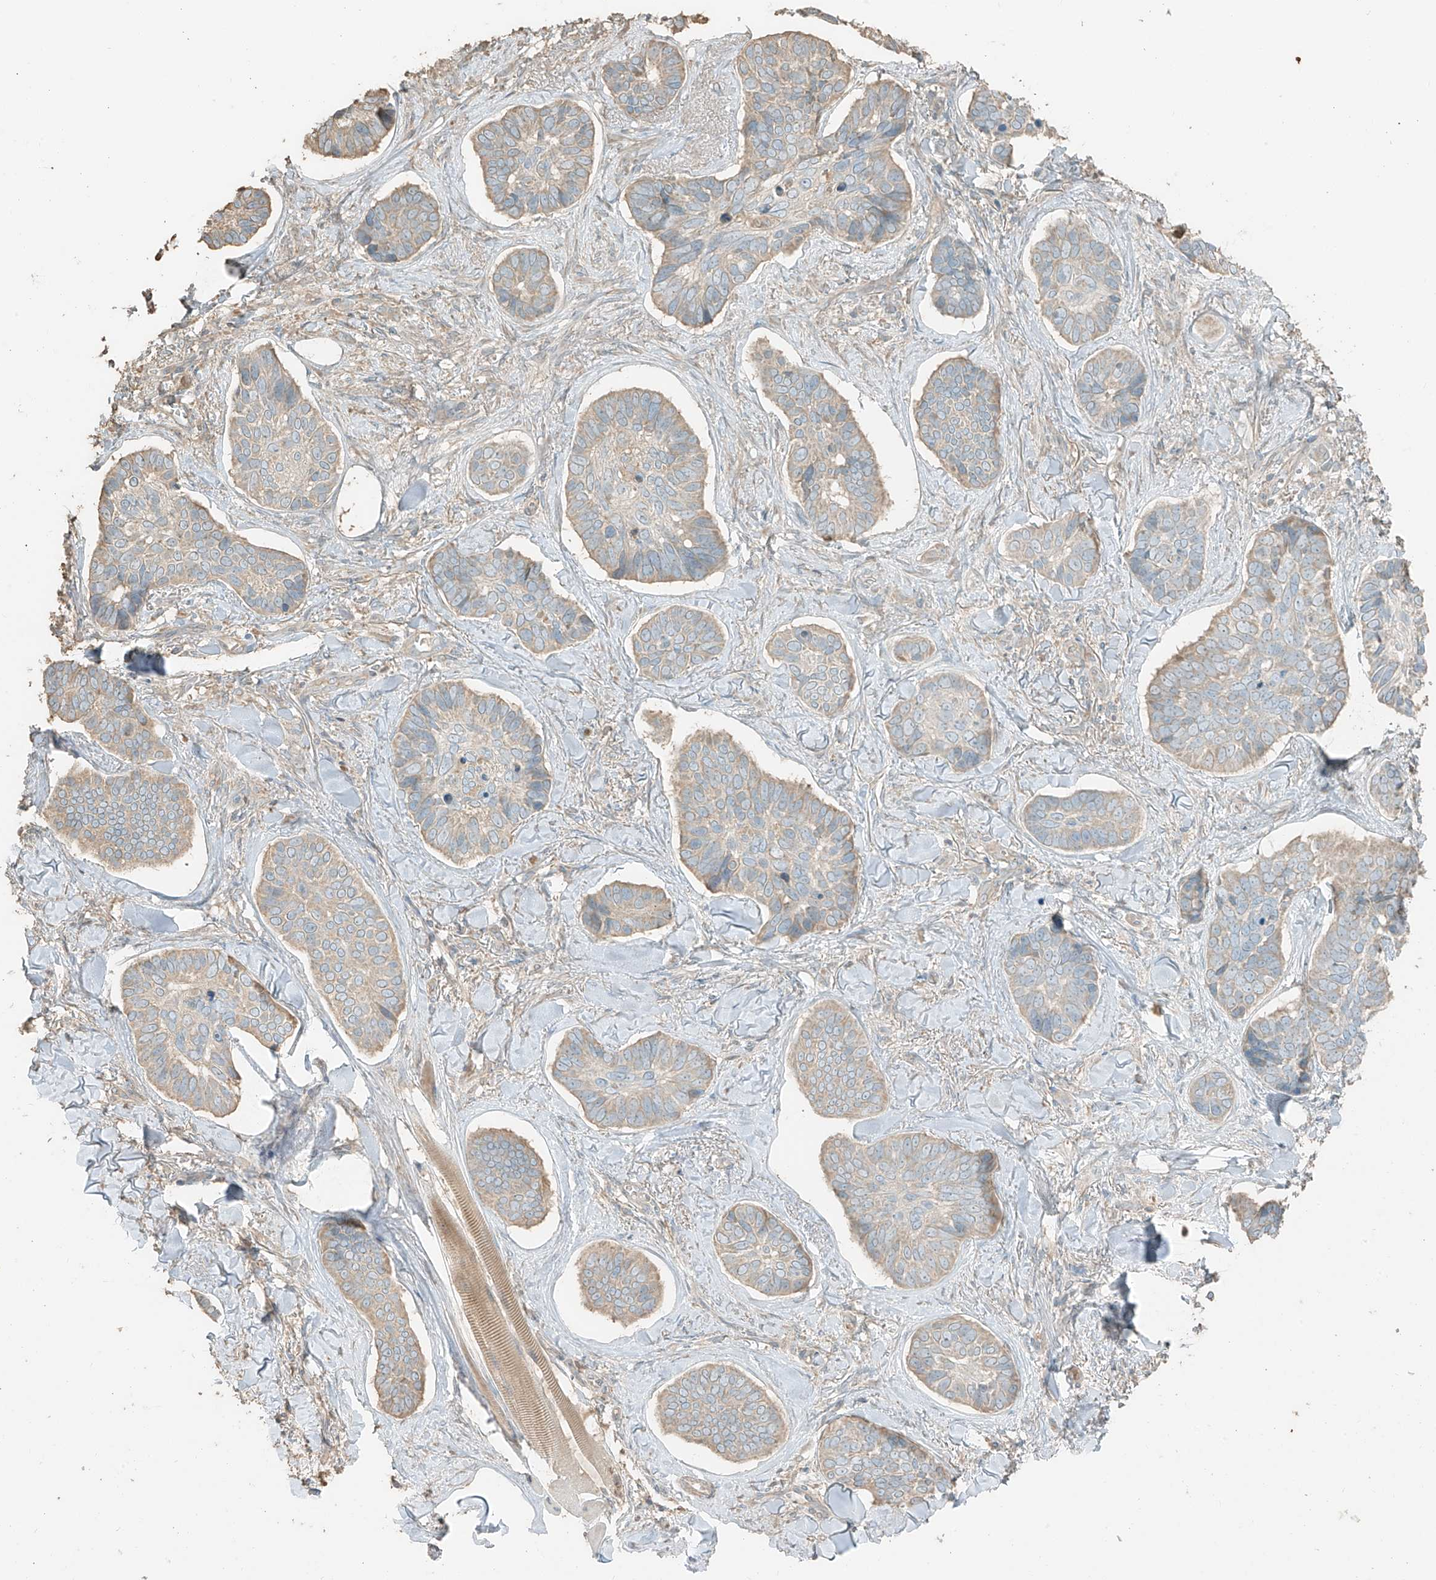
{"staining": {"intensity": "weak", "quantity": ">75%", "location": "cytoplasmic/membranous"}, "tissue": "skin cancer", "cell_type": "Tumor cells", "image_type": "cancer", "snomed": [{"axis": "morphology", "description": "Basal cell carcinoma"}, {"axis": "topography", "description": "Skin"}], "caption": "An image showing weak cytoplasmic/membranous expression in approximately >75% of tumor cells in skin basal cell carcinoma, as visualized by brown immunohistochemical staining.", "gene": "RFTN2", "patient": {"sex": "male", "age": 62}}